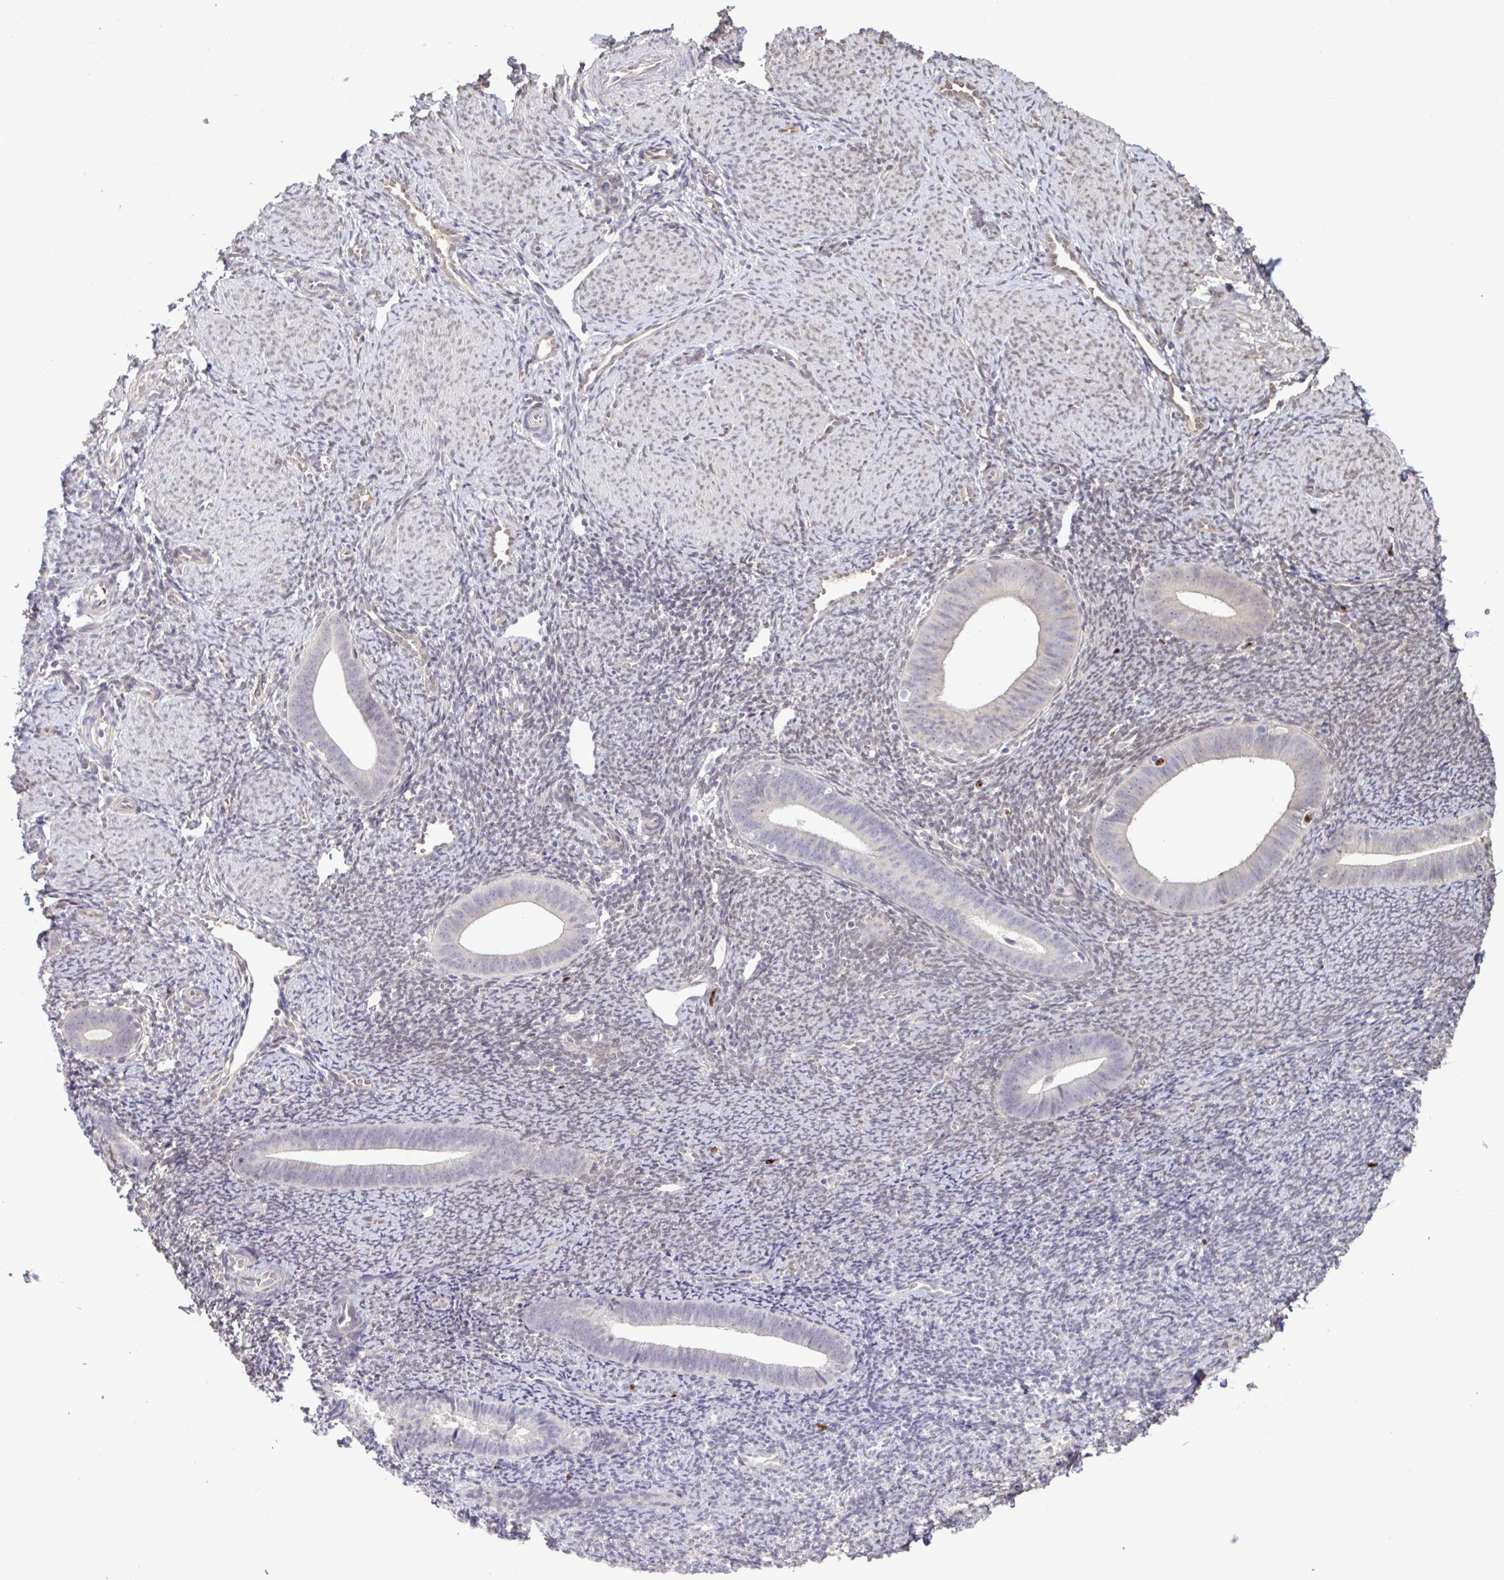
{"staining": {"intensity": "weak", "quantity": "25%-75%", "location": "nuclear"}, "tissue": "endometrium", "cell_type": "Cells in endometrial stroma", "image_type": "normal", "snomed": [{"axis": "morphology", "description": "Normal tissue, NOS"}, {"axis": "topography", "description": "Endometrium"}], "caption": "A micrograph of human endometrium stained for a protein displays weak nuclear brown staining in cells in endometrial stroma.", "gene": "SETD7", "patient": {"sex": "female", "age": 39}}